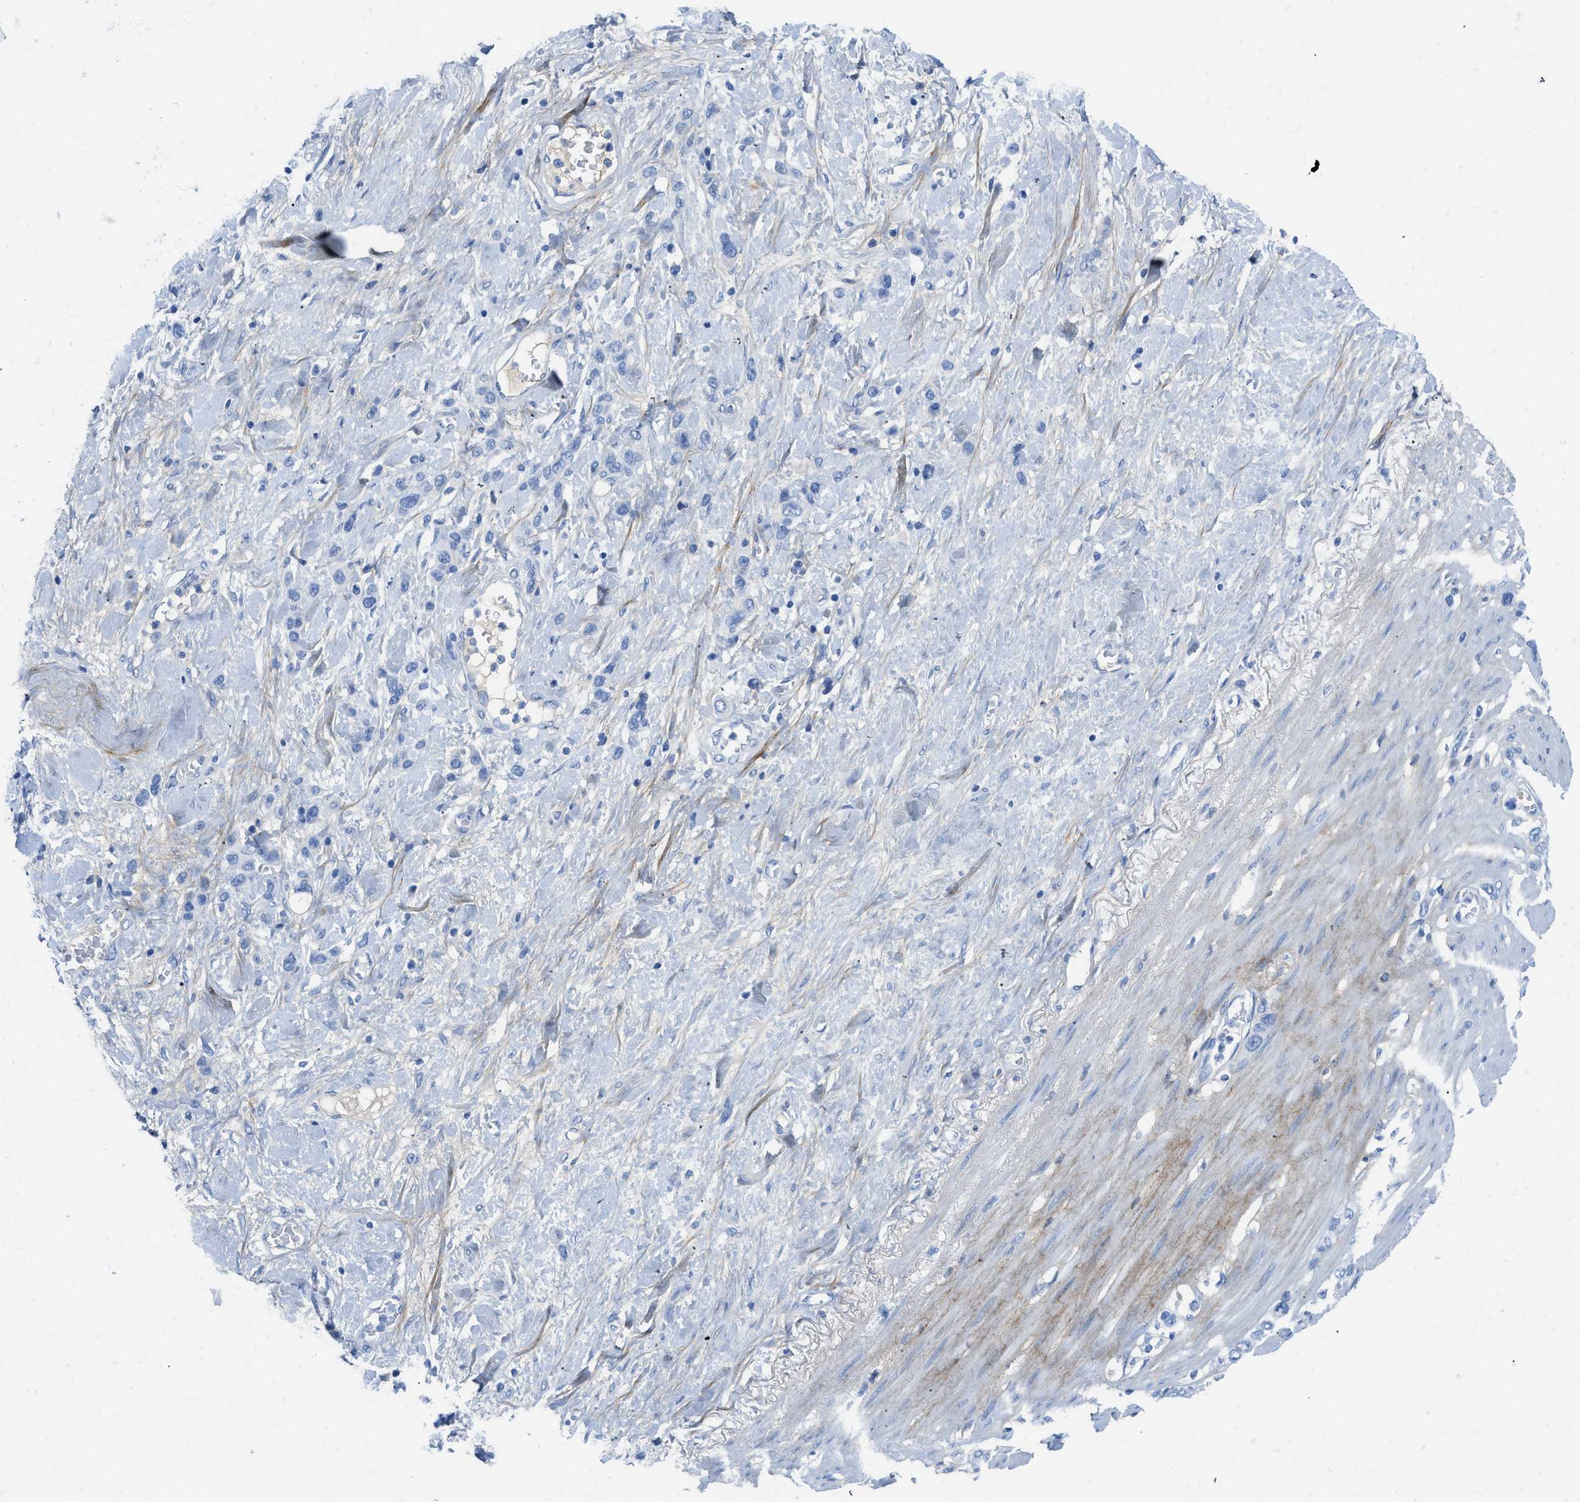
{"staining": {"intensity": "negative", "quantity": "none", "location": "none"}, "tissue": "stomach cancer", "cell_type": "Tumor cells", "image_type": "cancer", "snomed": [{"axis": "morphology", "description": "Adenocarcinoma, NOS"}, {"axis": "morphology", "description": "Adenocarcinoma, High grade"}, {"axis": "topography", "description": "Stomach, upper"}, {"axis": "topography", "description": "Stomach, lower"}], "caption": "This is an immunohistochemistry photomicrograph of human stomach cancer (adenocarcinoma). There is no positivity in tumor cells.", "gene": "COL3A1", "patient": {"sex": "female", "age": 65}}